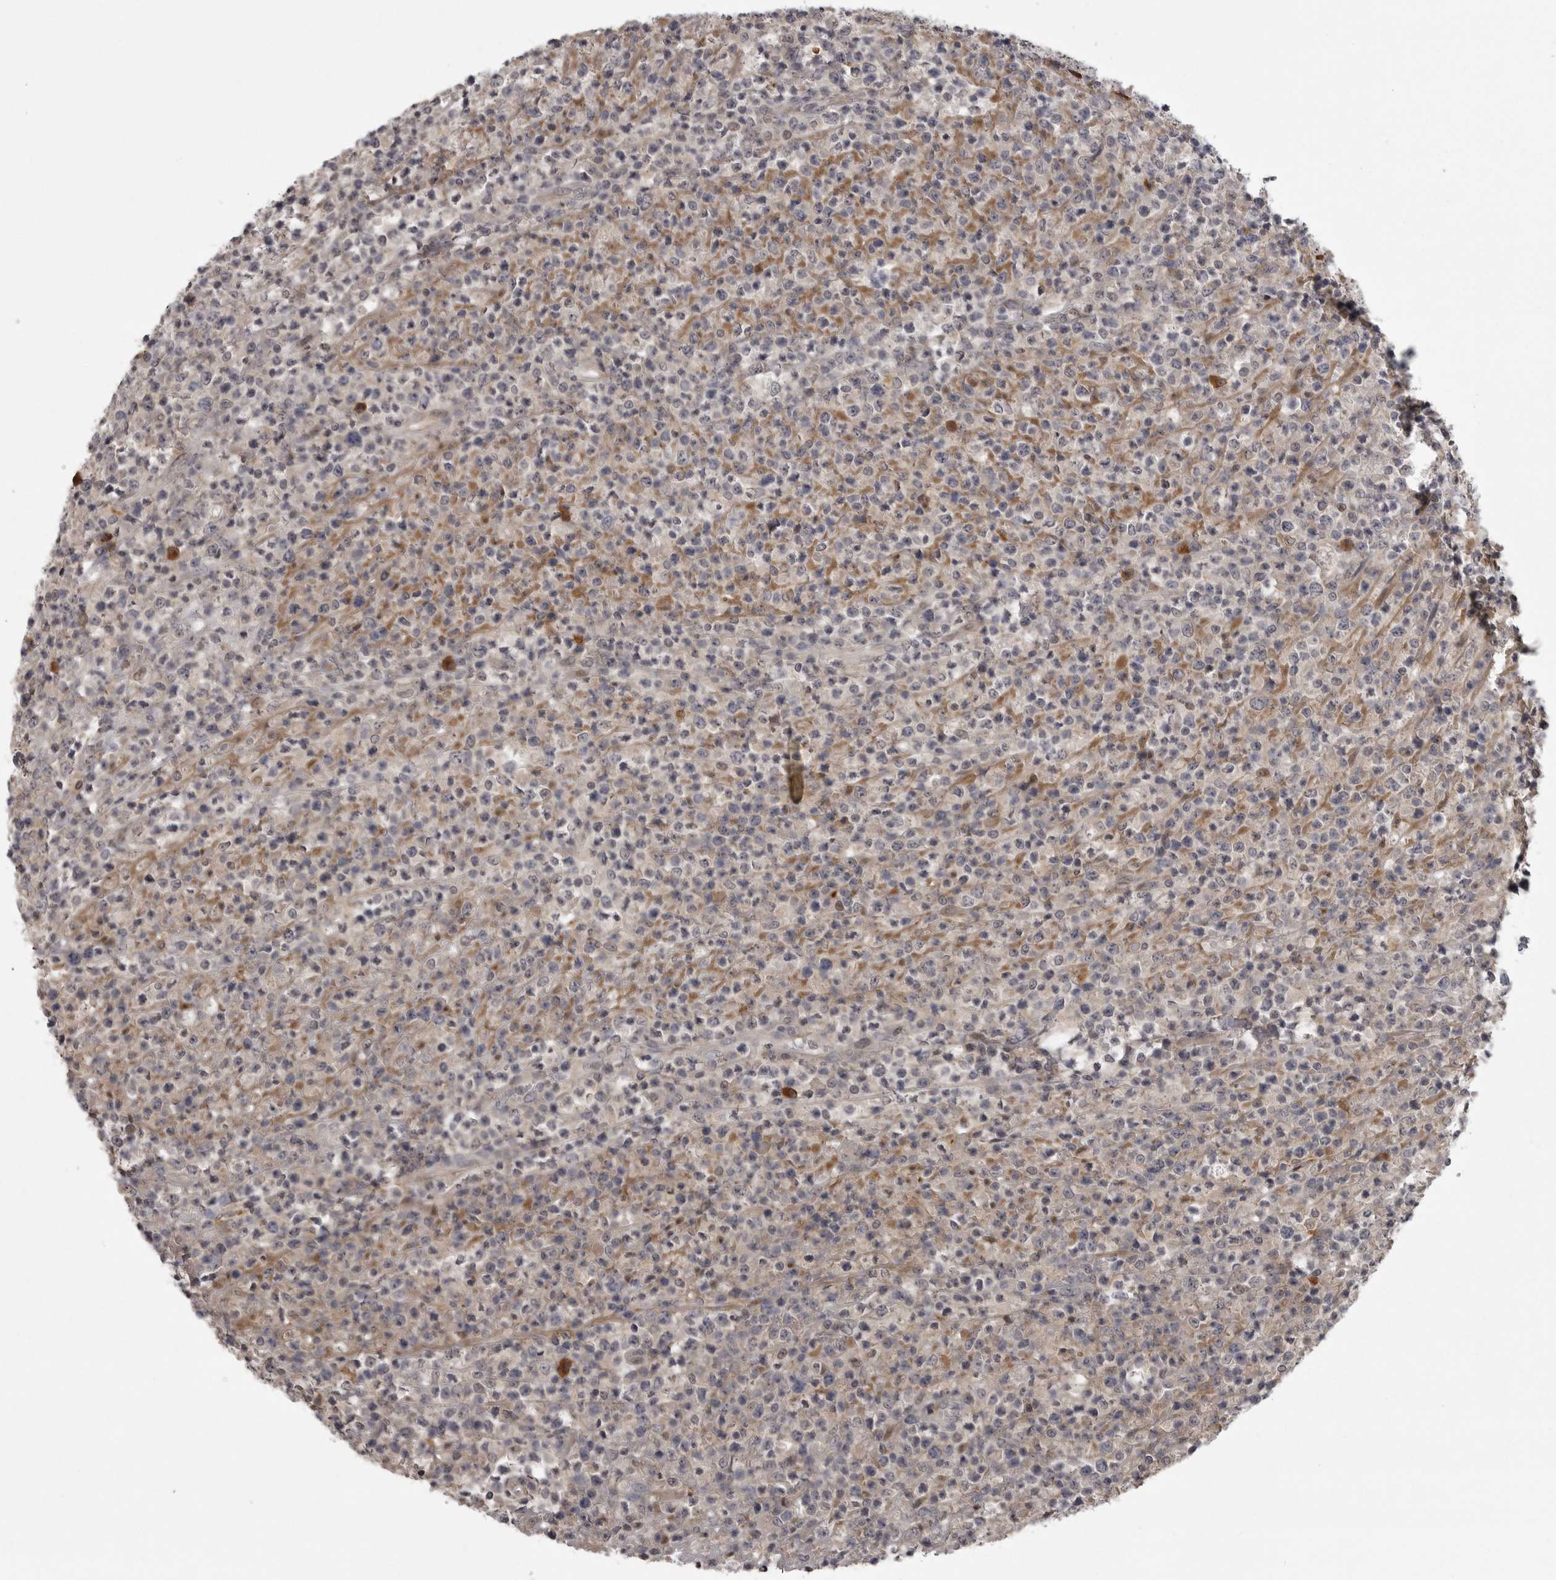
{"staining": {"intensity": "negative", "quantity": "none", "location": "none"}, "tissue": "lymphoma", "cell_type": "Tumor cells", "image_type": "cancer", "snomed": [{"axis": "morphology", "description": "Malignant lymphoma, non-Hodgkin's type, High grade"}, {"axis": "topography", "description": "Colon"}], "caption": "High power microscopy micrograph of an immunohistochemistry (IHC) histopathology image of lymphoma, revealing no significant staining in tumor cells.", "gene": "SNX16", "patient": {"sex": "female", "age": 53}}